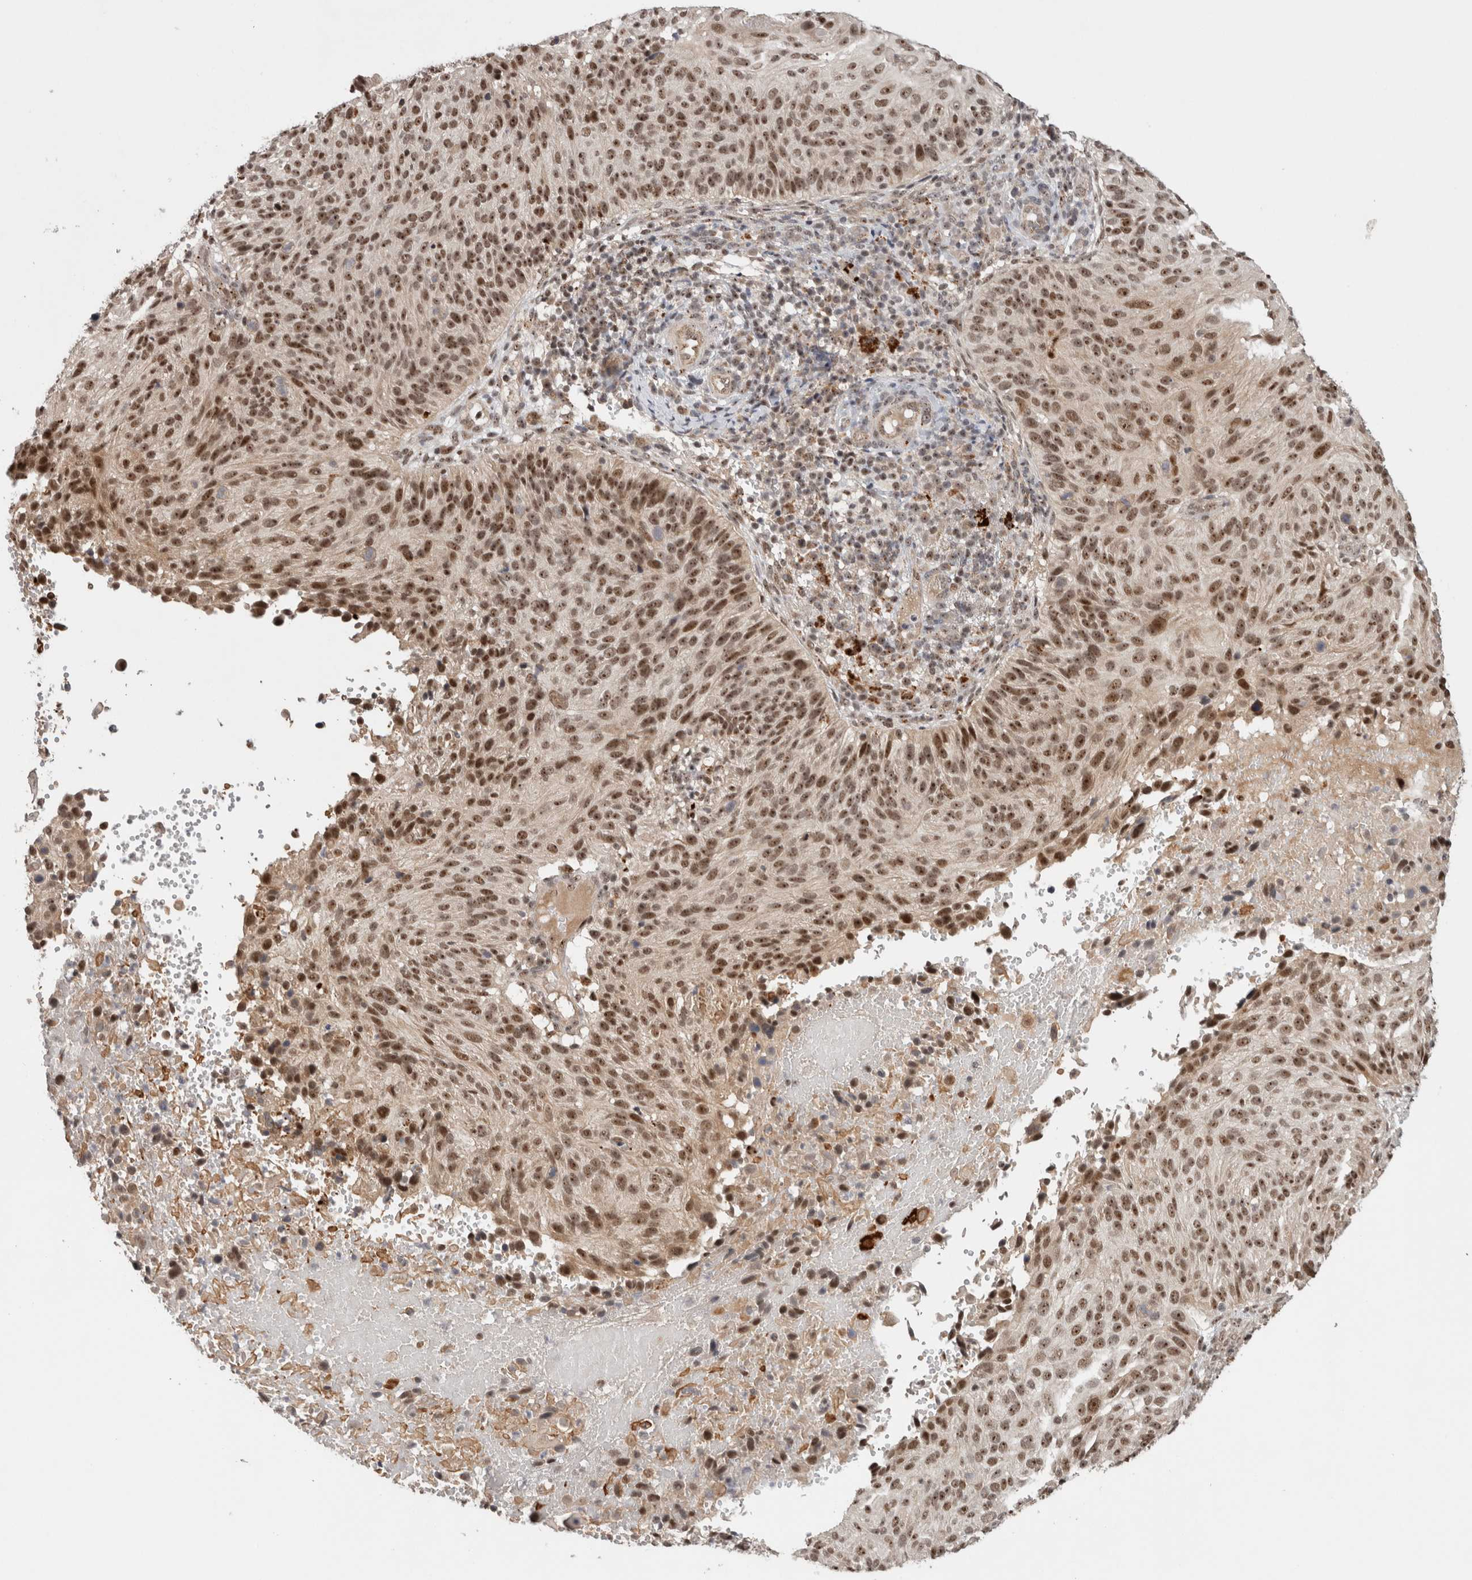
{"staining": {"intensity": "moderate", "quantity": ">75%", "location": "nuclear"}, "tissue": "cervical cancer", "cell_type": "Tumor cells", "image_type": "cancer", "snomed": [{"axis": "morphology", "description": "Squamous cell carcinoma, NOS"}, {"axis": "topography", "description": "Cervix"}], "caption": "The photomicrograph demonstrates staining of cervical cancer (squamous cell carcinoma), revealing moderate nuclear protein staining (brown color) within tumor cells.", "gene": "MPHOSPH6", "patient": {"sex": "female", "age": 74}}